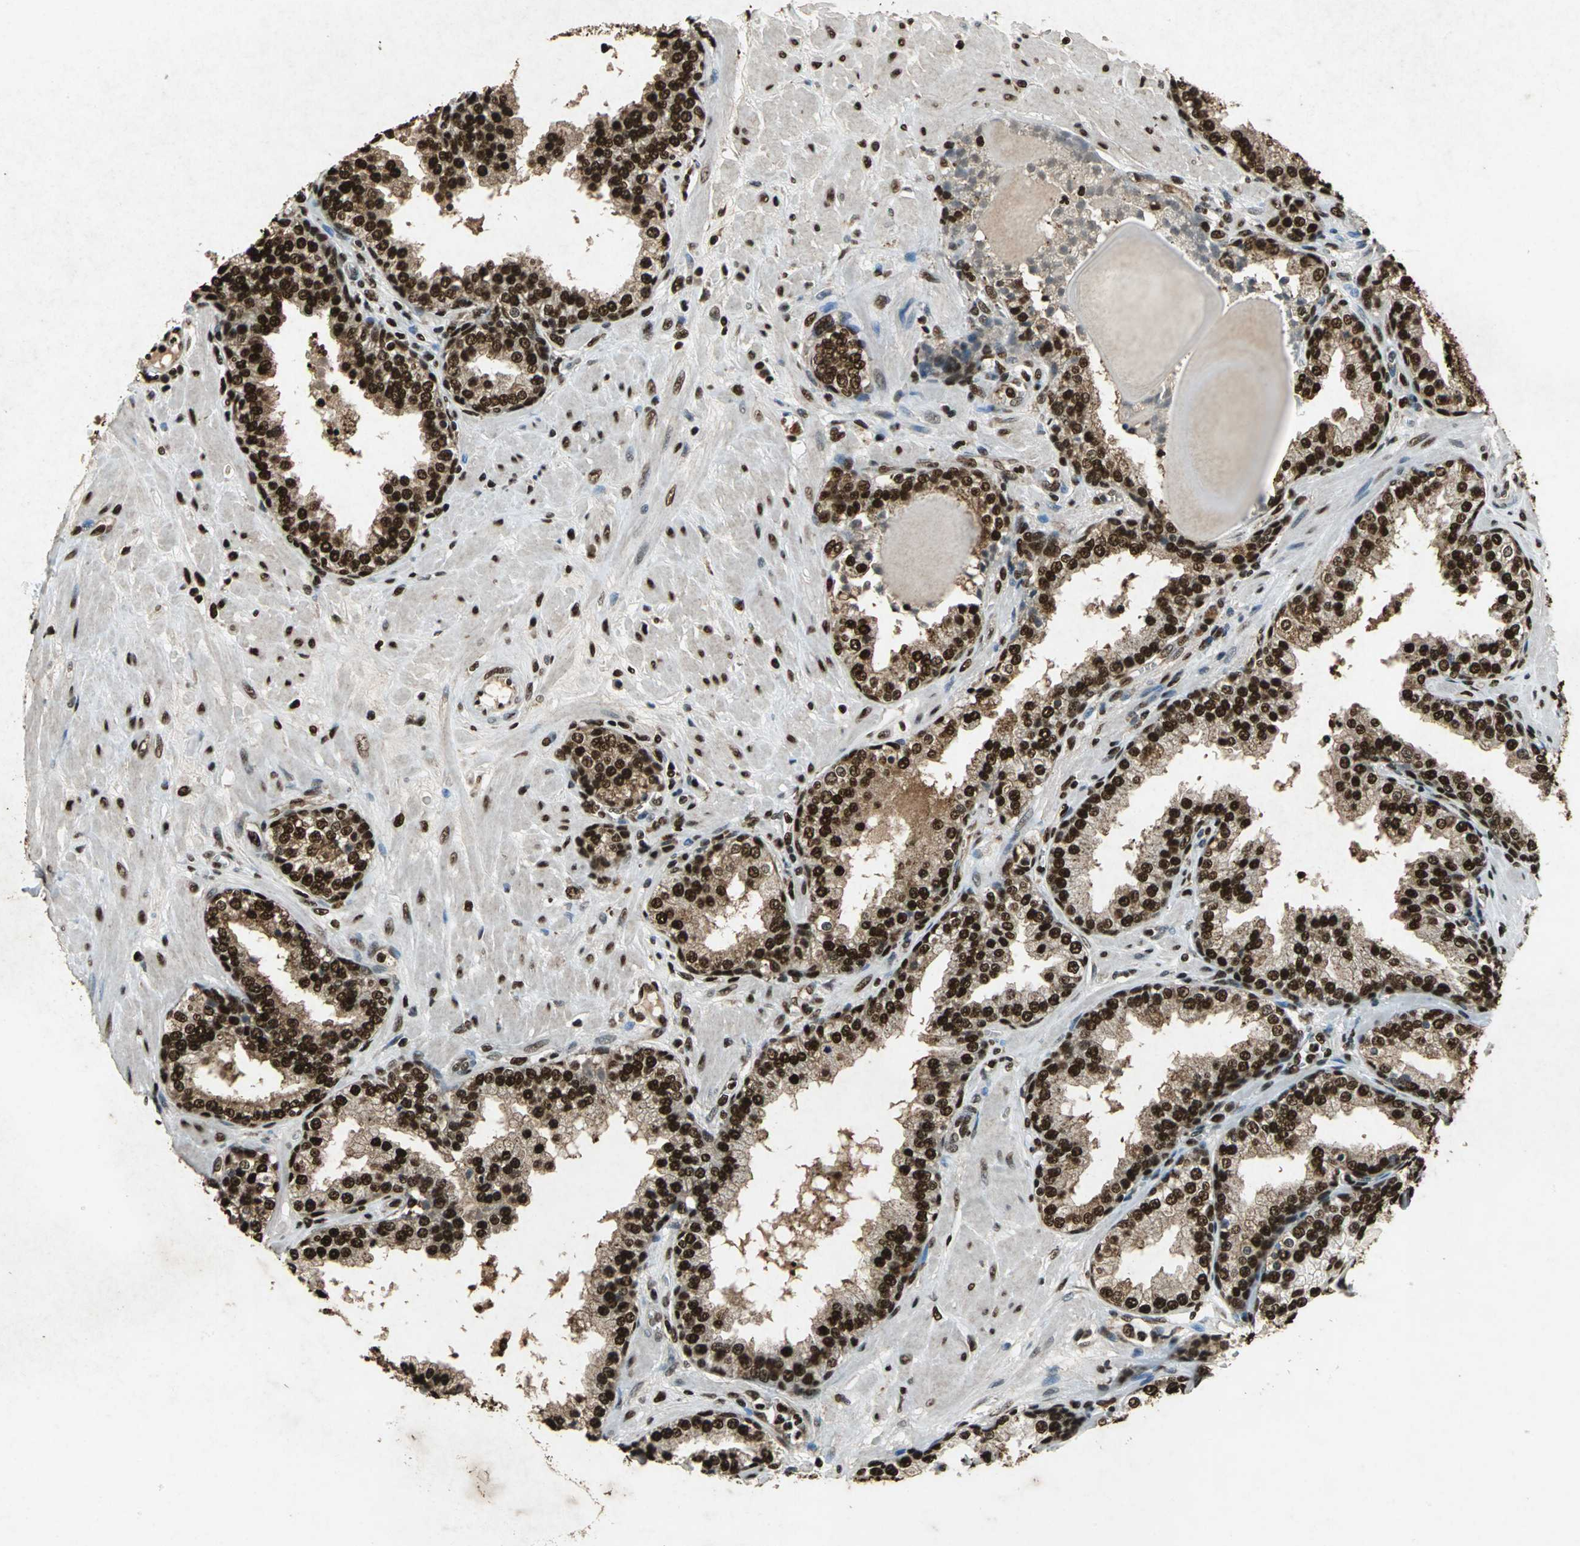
{"staining": {"intensity": "strong", "quantity": ">75%", "location": "cytoplasmic/membranous,nuclear"}, "tissue": "prostate", "cell_type": "Glandular cells", "image_type": "normal", "snomed": [{"axis": "morphology", "description": "Normal tissue, NOS"}, {"axis": "topography", "description": "Prostate"}], "caption": "Immunohistochemical staining of unremarkable prostate displays high levels of strong cytoplasmic/membranous,nuclear expression in about >75% of glandular cells. (brown staining indicates protein expression, while blue staining denotes nuclei).", "gene": "ANP32A", "patient": {"sex": "male", "age": 51}}